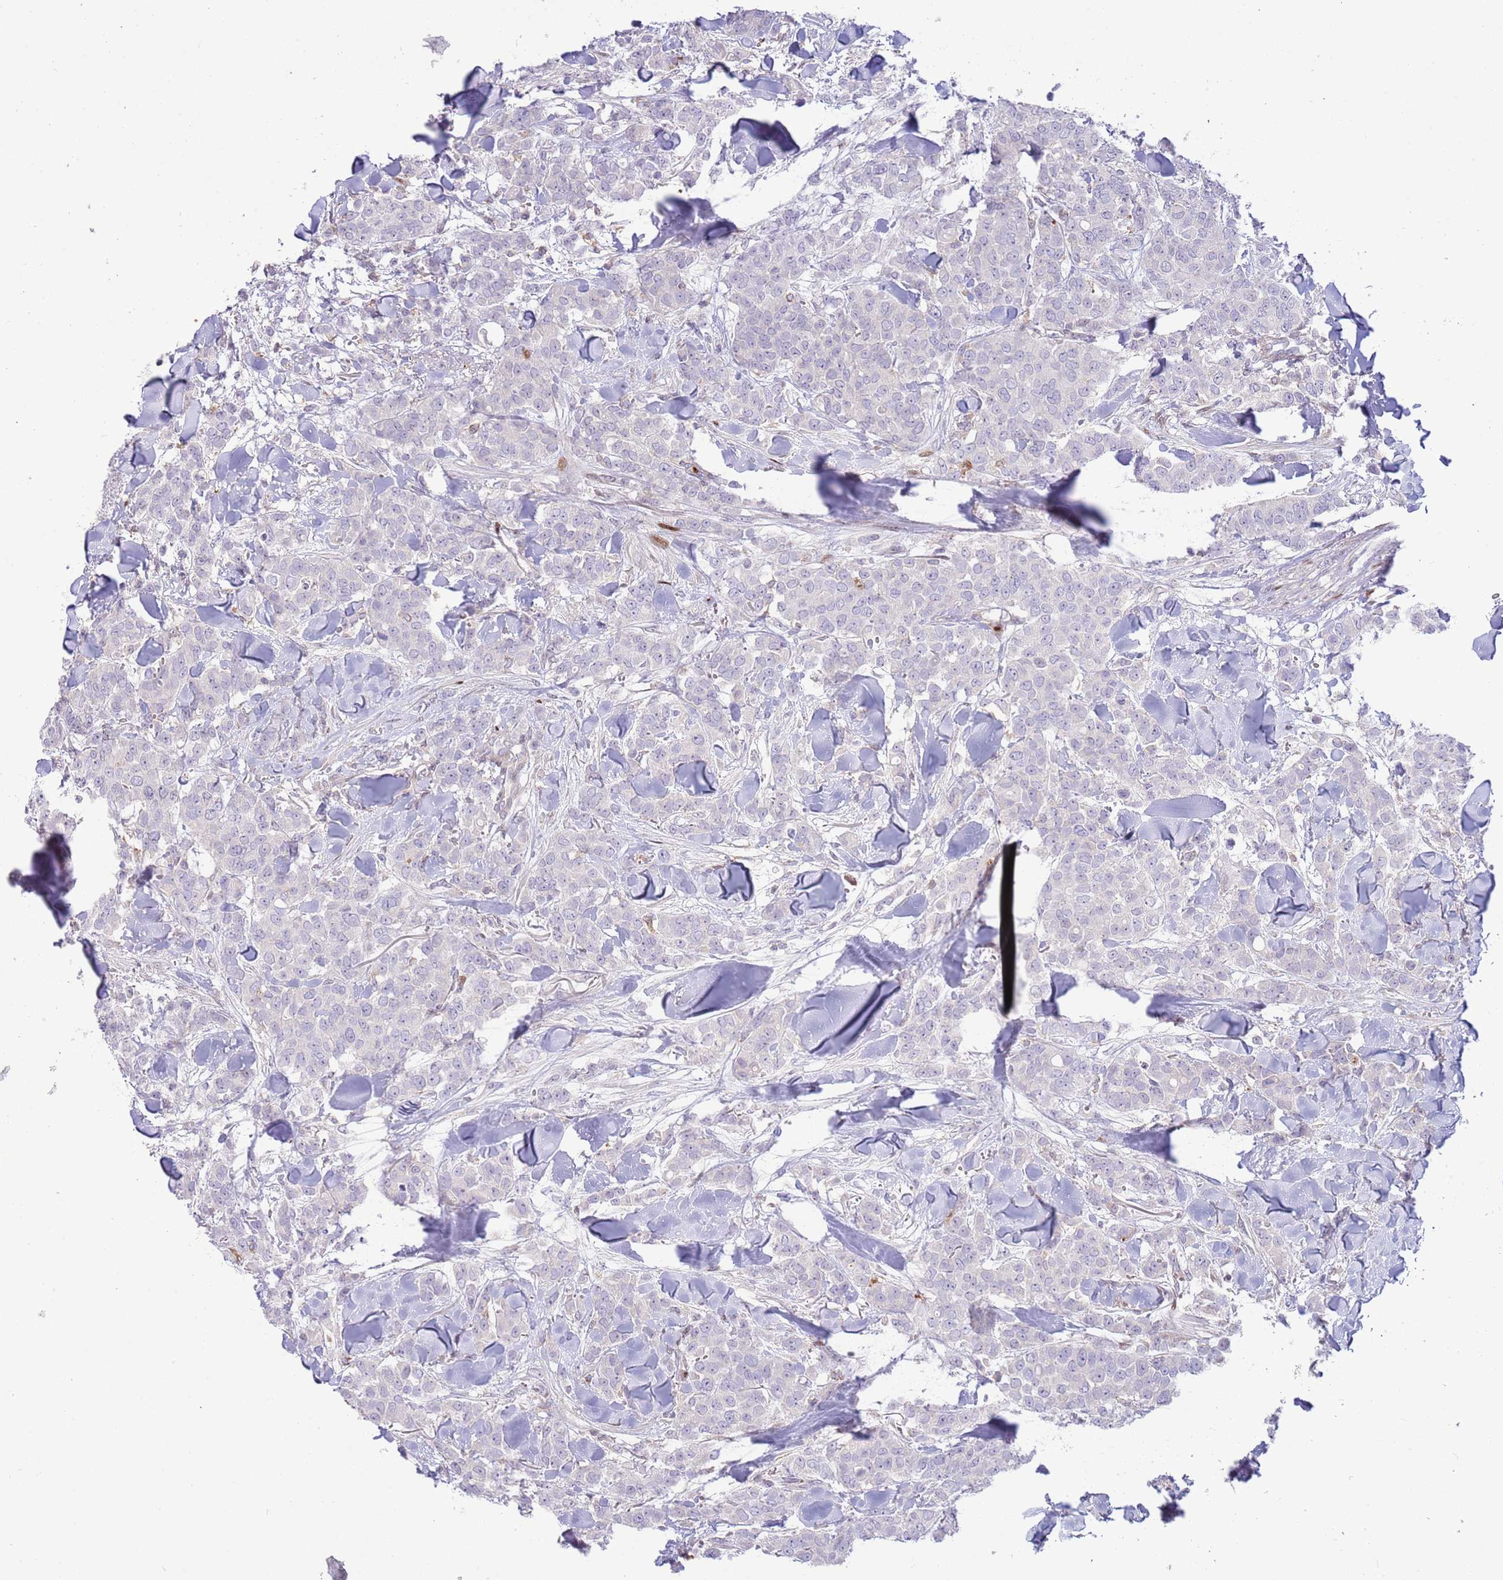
{"staining": {"intensity": "negative", "quantity": "none", "location": "none"}, "tissue": "breast cancer", "cell_type": "Tumor cells", "image_type": "cancer", "snomed": [{"axis": "morphology", "description": "Lobular carcinoma"}, {"axis": "topography", "description": "Breast"}], "caption": "Tumor cells show no significant protein staining in breast cancer.", "gene": "ANO8", "patient": {"sex": "female", "age": 91}}